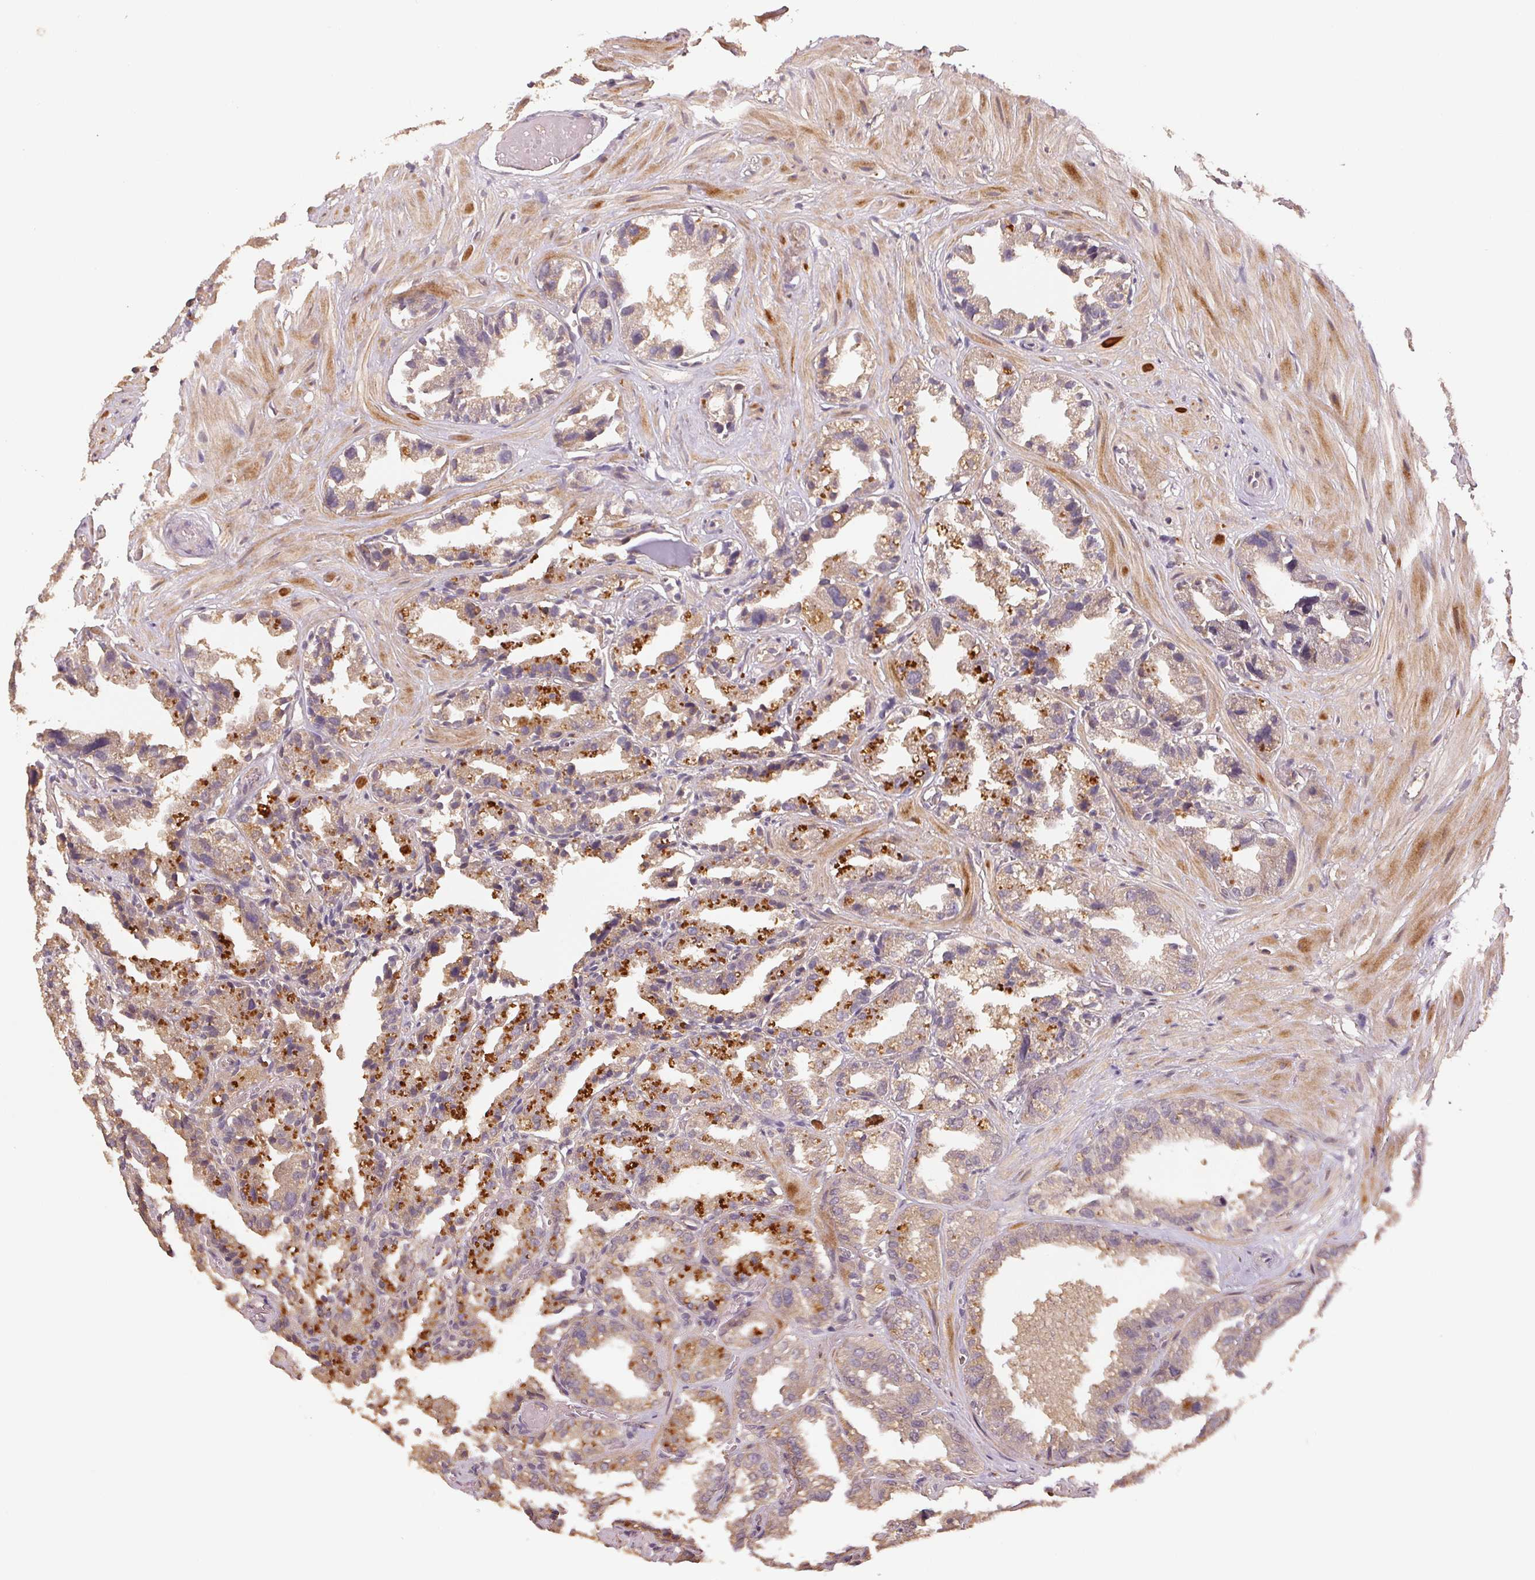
{"staining": {"intensity": "weak", "quantity": ">75%", "location": "cytoplasmic/membranous"}, "tissue": "seminal vesicle", "cell_type": "Glandular cells", "image_type": "normal", "snomed": [{"axis": "morphology", "description": "Normal tissue, NOS"}, {"axis": "topography", "description": "Seminal veicle"}], "caption": "A brown stain shows weak cytoplasmic/membranous positivity of a protein in glandular cells of normal seminal vesicle.", "gene": "RALA", "patient": {"sex": "male", "age": 57}}